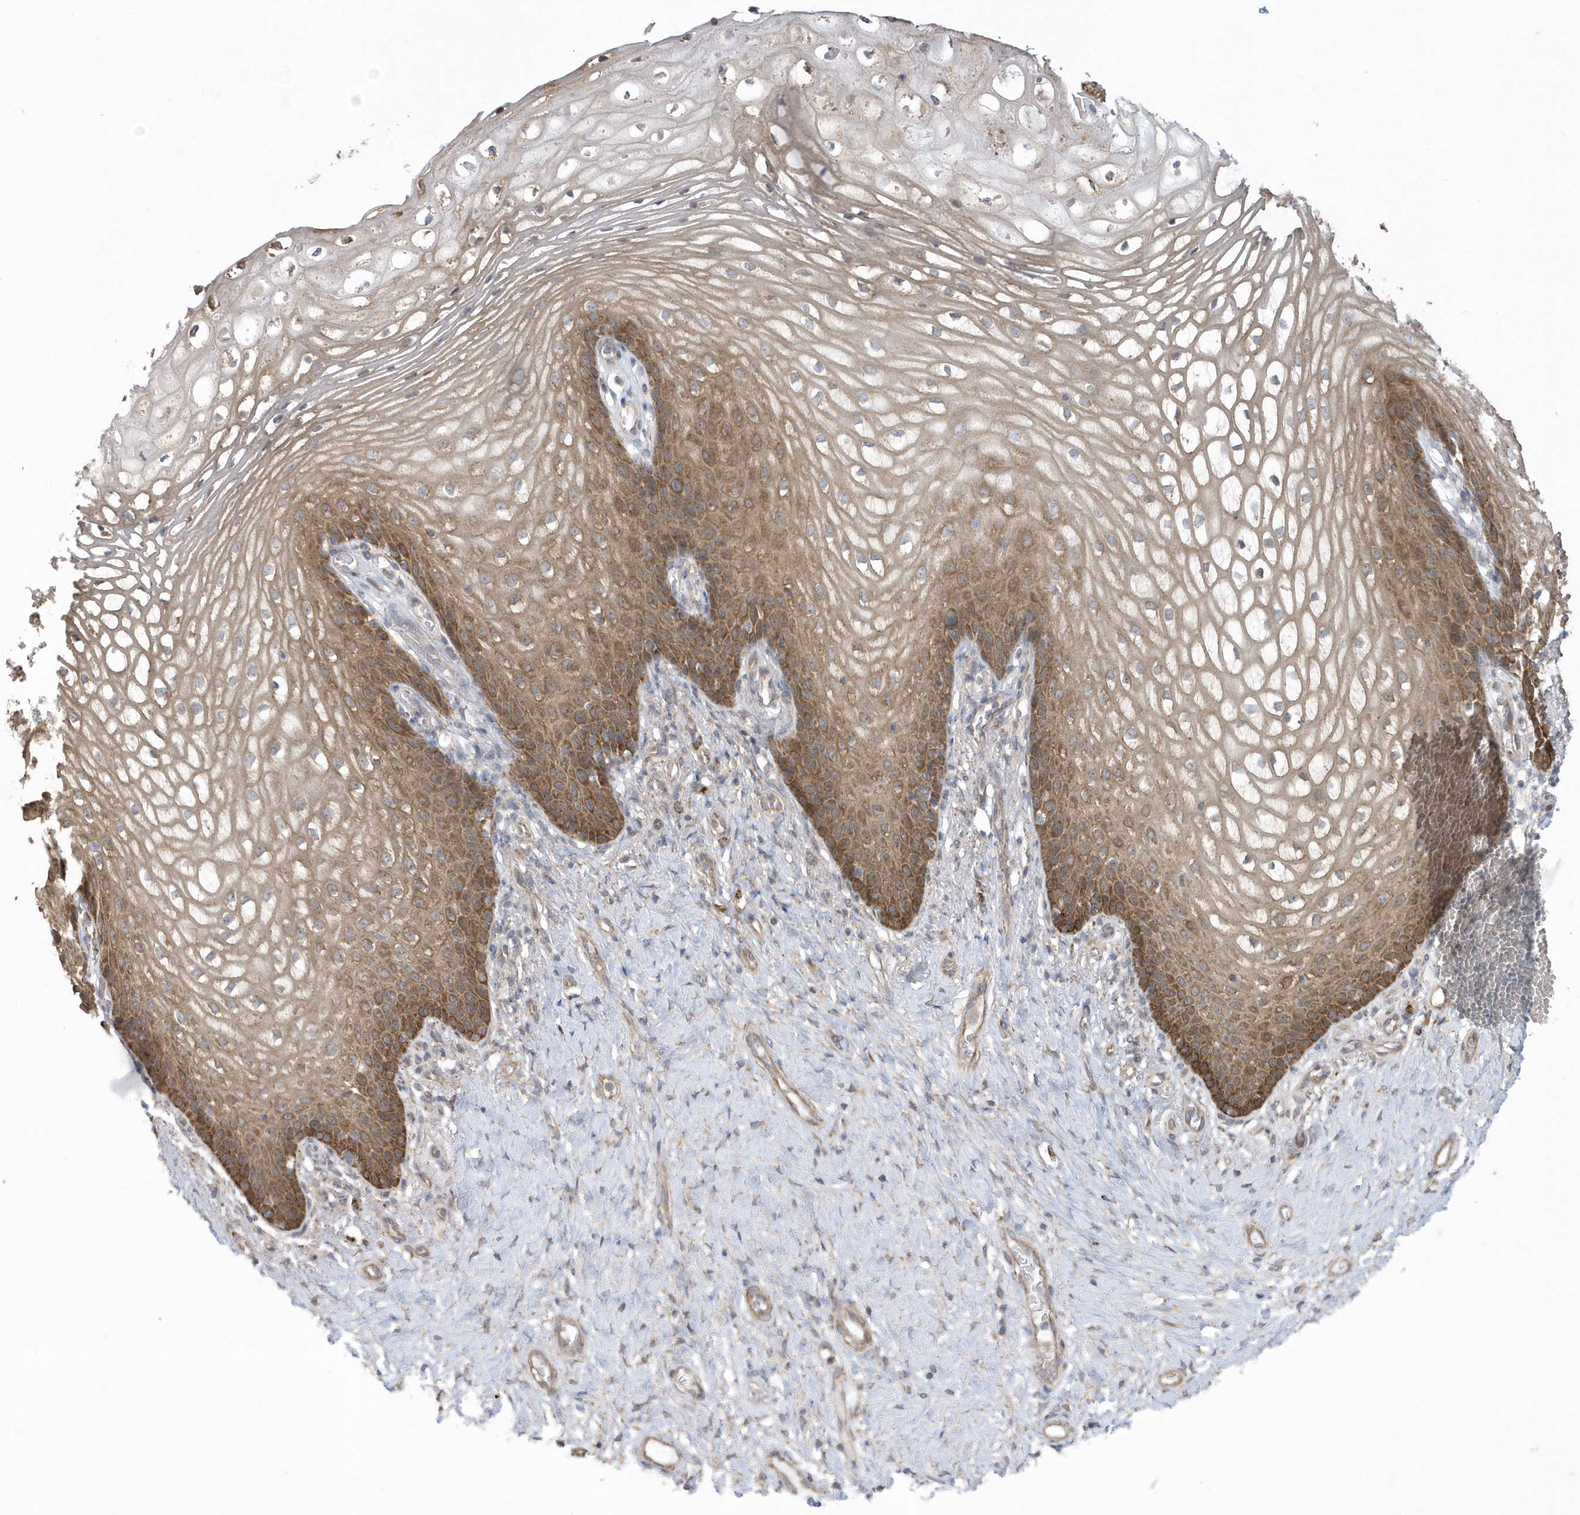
{"staining": {"intensity": "moderate", "quantity": "25%-75%", "location": "cytoplasmic/membranous"}, "tissue": "vagina", "cell_type": "Squamous epithelial cells", "image_type": "normal", "snomed": [{"axis": "morphology", "description": "Normal tissue, NOS"}, {"axis": "topography", "description": "Vagina"}], "caption": "An image of vagina stained for a protein demonstrates moderate cytoplasmic/membranous brown staining in squamous epithelial cells. The staining was performed using DAB to visualize the protein expression in brown, while the nuclei were stained in blue with hematoxylin (Magnification: 20x).", "gene": "SLX9", "patient": {"sex": "female", "age": 60}}